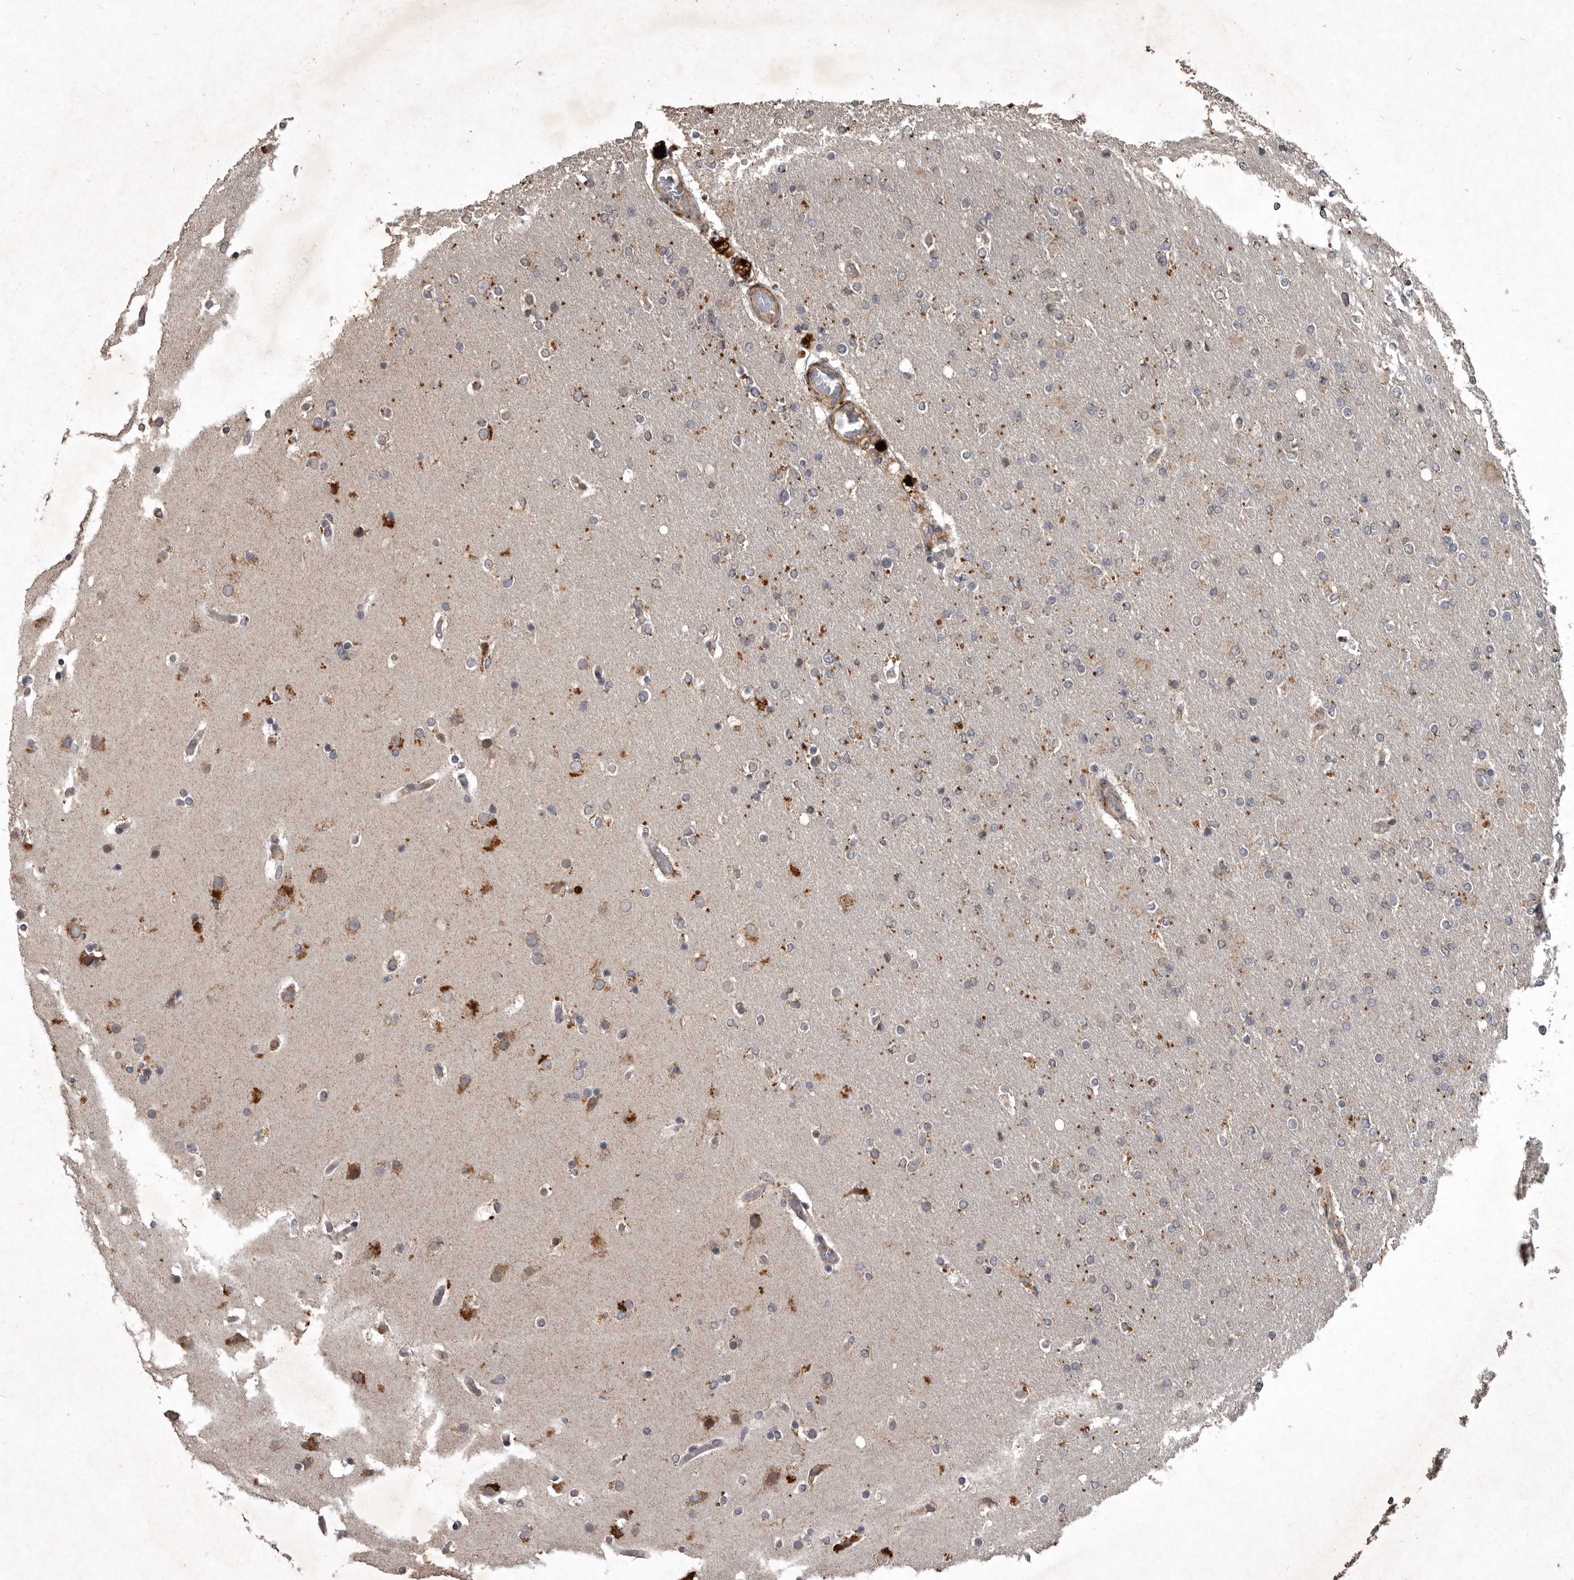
{"staining": {"intensity": "negative", "quantity": "none", "location": "none"}, "tissue": "glioma", "cell_type": "Tumor cells", "image_type": "cancer", "snomed": [{"axis": "morphology", "description": "Glioma, malignant, High grade"}, {"axis": "topography", "description": "Cerebral cortex"}], "caption": "This photomicrograph is of high-grade glioma (malignant) stained with immunohistochemistry to label a protein in brown with the nuclei are counter-stained blue. There is no expression in tumor cells. (DAB immunohistochemistry (IHC) visualized using brightfield microscopy, high magnification).", "gene": "MRPS15", "patient": {"sex": "female", "age": 36}}